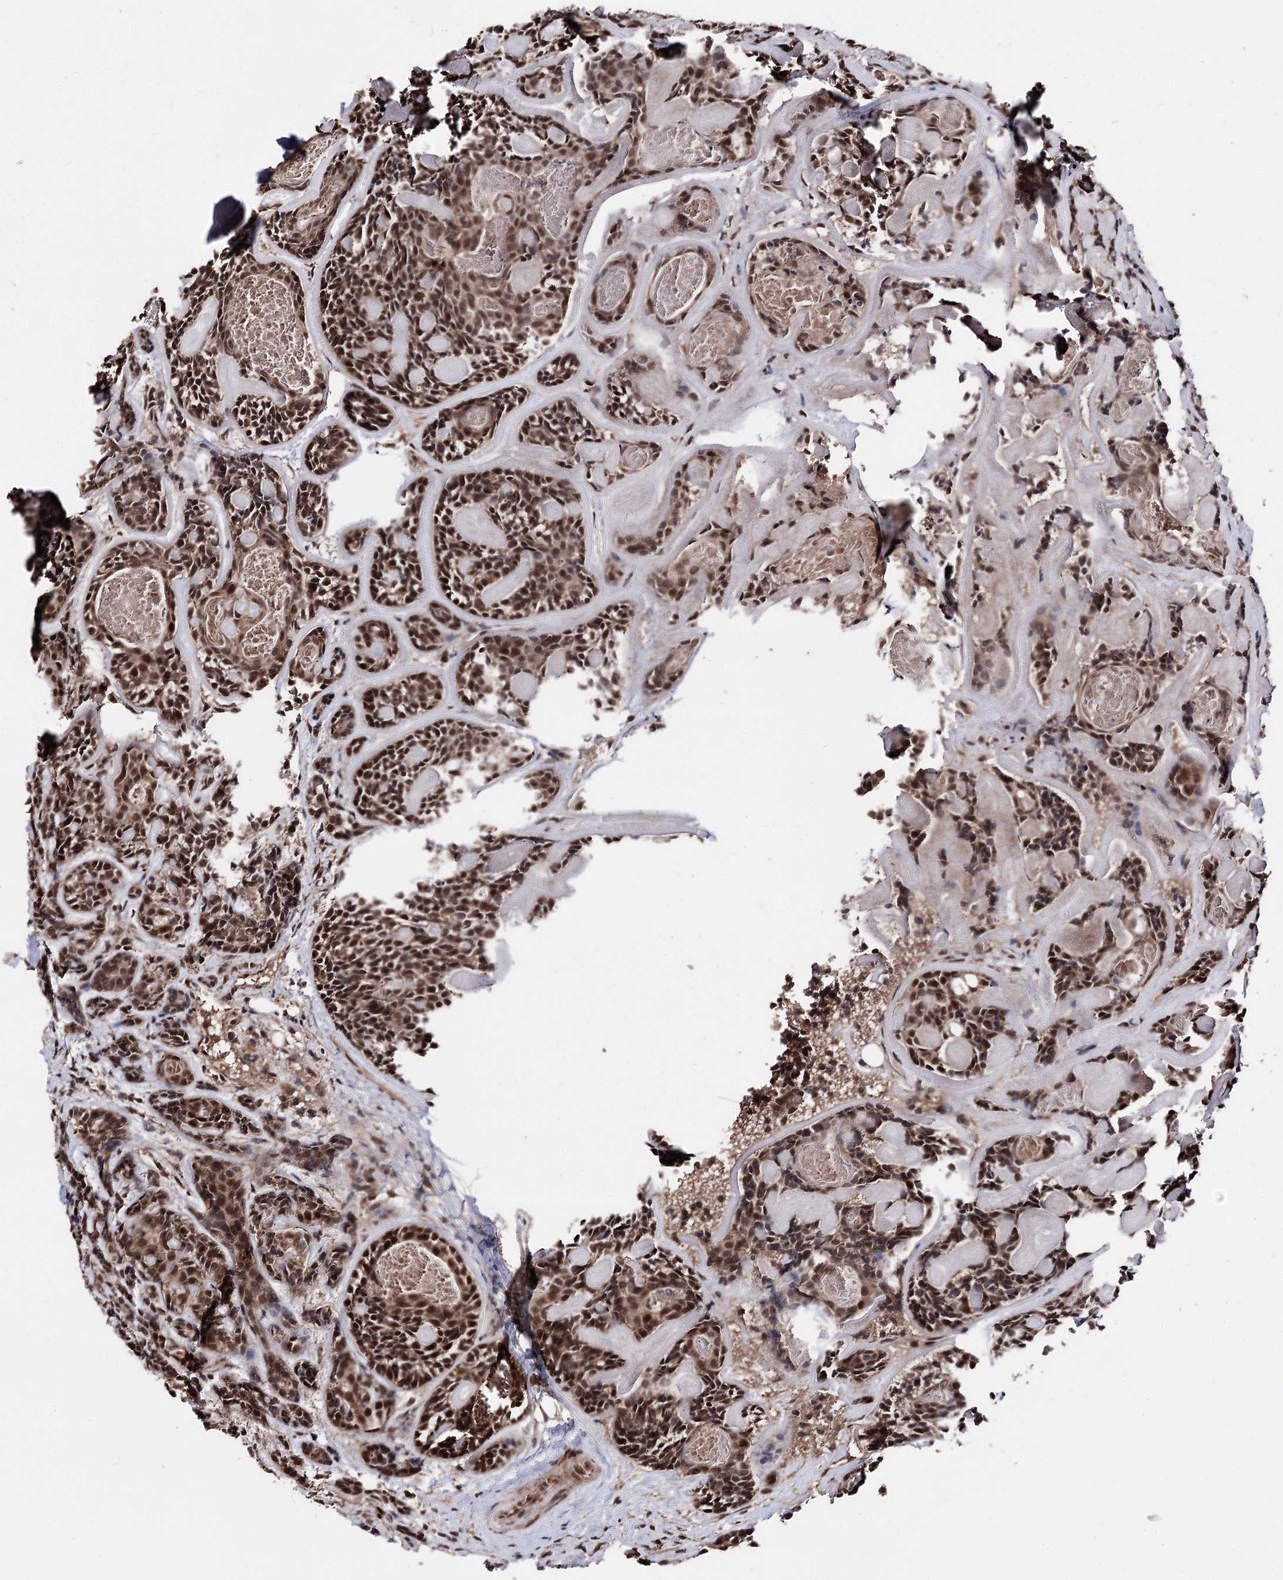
{"staining": {"intensity": "moderate", "quantity": ">75%", "location": "cytoplasmic/membranous,nuclear"}, "tissue": "head and neck cancer", "cell_type": "Tumor cells", "image_type": "cancer", "snomed": [{"axis": "morphology", "description": "Adenocarcinoma, NOS"}, {"axis": "topography", "description": "Salivary gland"}, {"axis": "topography", "description": "Head-Neck"}], "caption": "Immunohistochemical staining of adenocarcinoma (head and neck) shows moderate cytoplasmic/membranous and nuclear protein staining in about >75% of tumor cells. The protein is stained brown, and the nuclei are stained in blue (DAB IHC with brightfield microscopy, high magnification).", "gene": "FAM53B", "patient": {"sex": "female", "age": 63}}